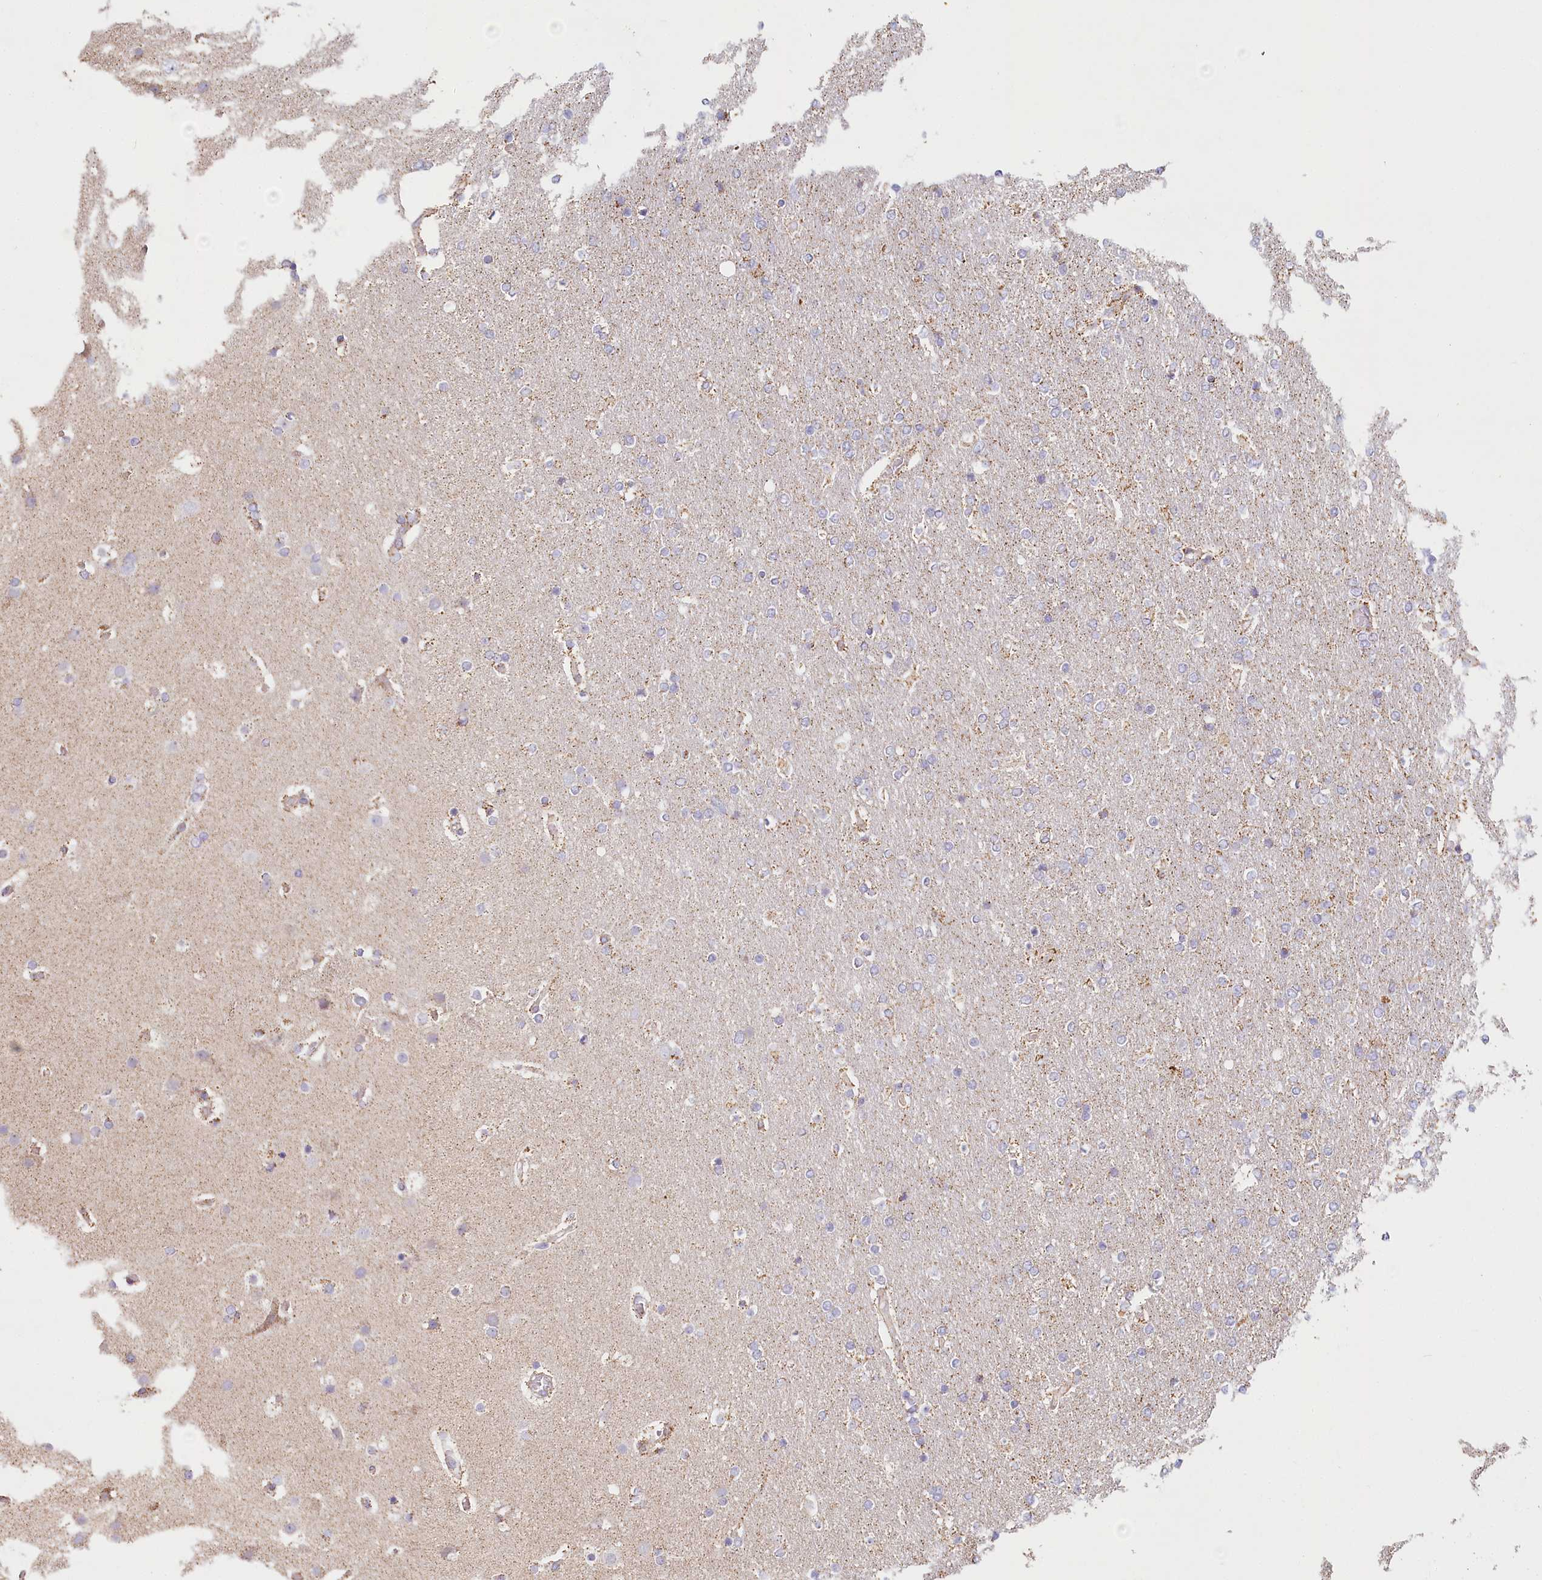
{"staining": {"intensity": "weak", "quantity": "<25%", "location": "cytoplasmic/membranous"}, "tissue": "glioma", "cell_type": "Tumor cells", "image_type": "cancer", "snomed": [{"axis": "morphology", "description": "Glioma, malignant, High grade"}, {"axis": "topography", "description": "Cerebral cortex"}], "caption": "The histopathology image demonstrates no staining of tumor cells in malignant glioma (high-grade). (DAB (3,3'-diaminobenzidine) IHC visualized using brightfield microscopy, high magnification).", "gene": "UMPS", "patient": {"sex": "female", "age": 36}}